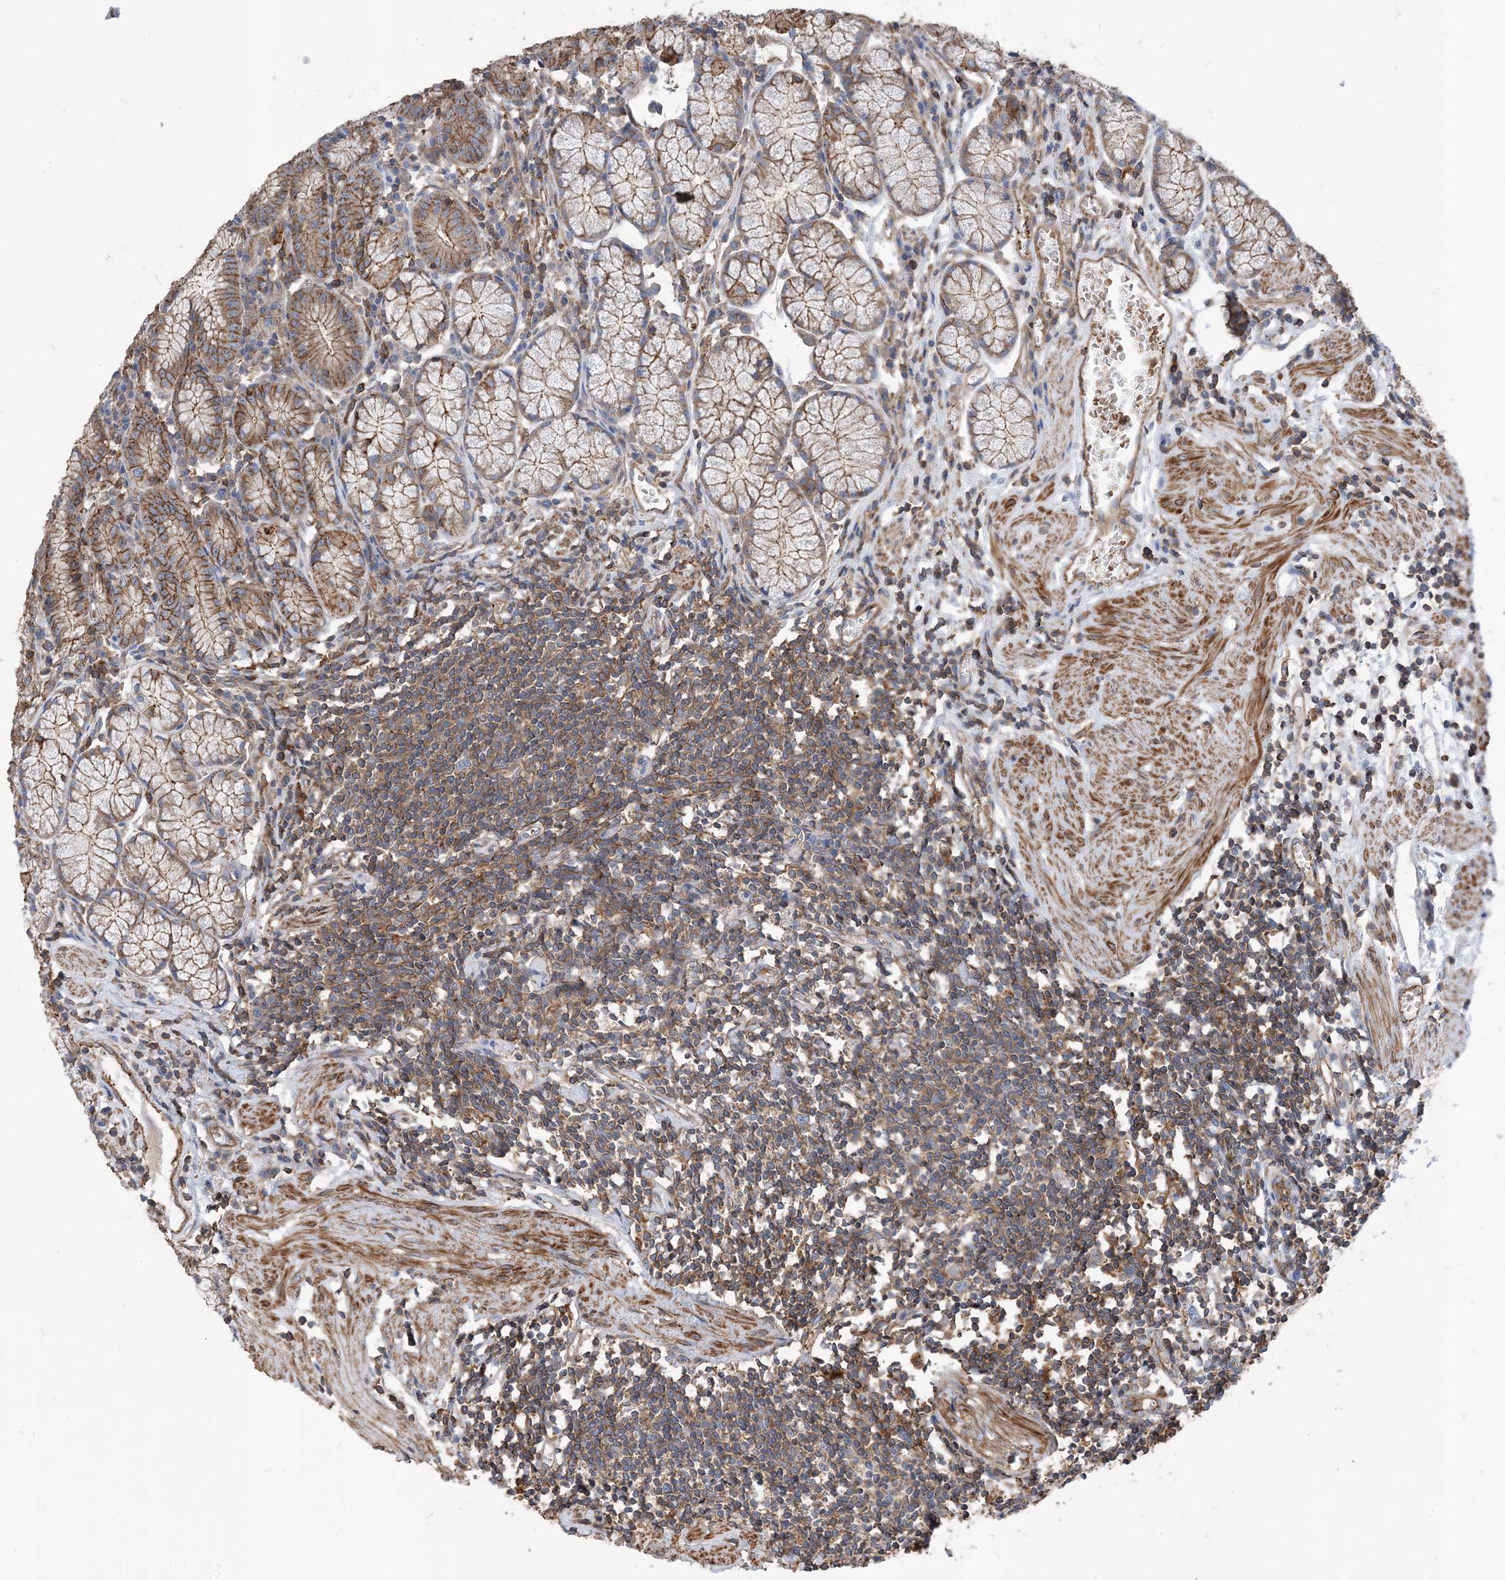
{"staining": {"intensity": "strong", "quantity": ">75%", "location": "cytoplasmic/membranous"}, "tissue": "stomach", "cell_type": "Glandular cells", "image_type": "normal", "snomed": [{"axis": "morphology", "description": "Normal tissue, NOS"}, {"axis": "topography", "description": "Stomach"}], "caption": "Stomach stained with DAB immunohistochemistry reveals high levels of strong cytoplasmic/membranous staining in about >75% of glandular cells.", "gene": "PARVG", "patient": {"sex": "male", "age": 55}}